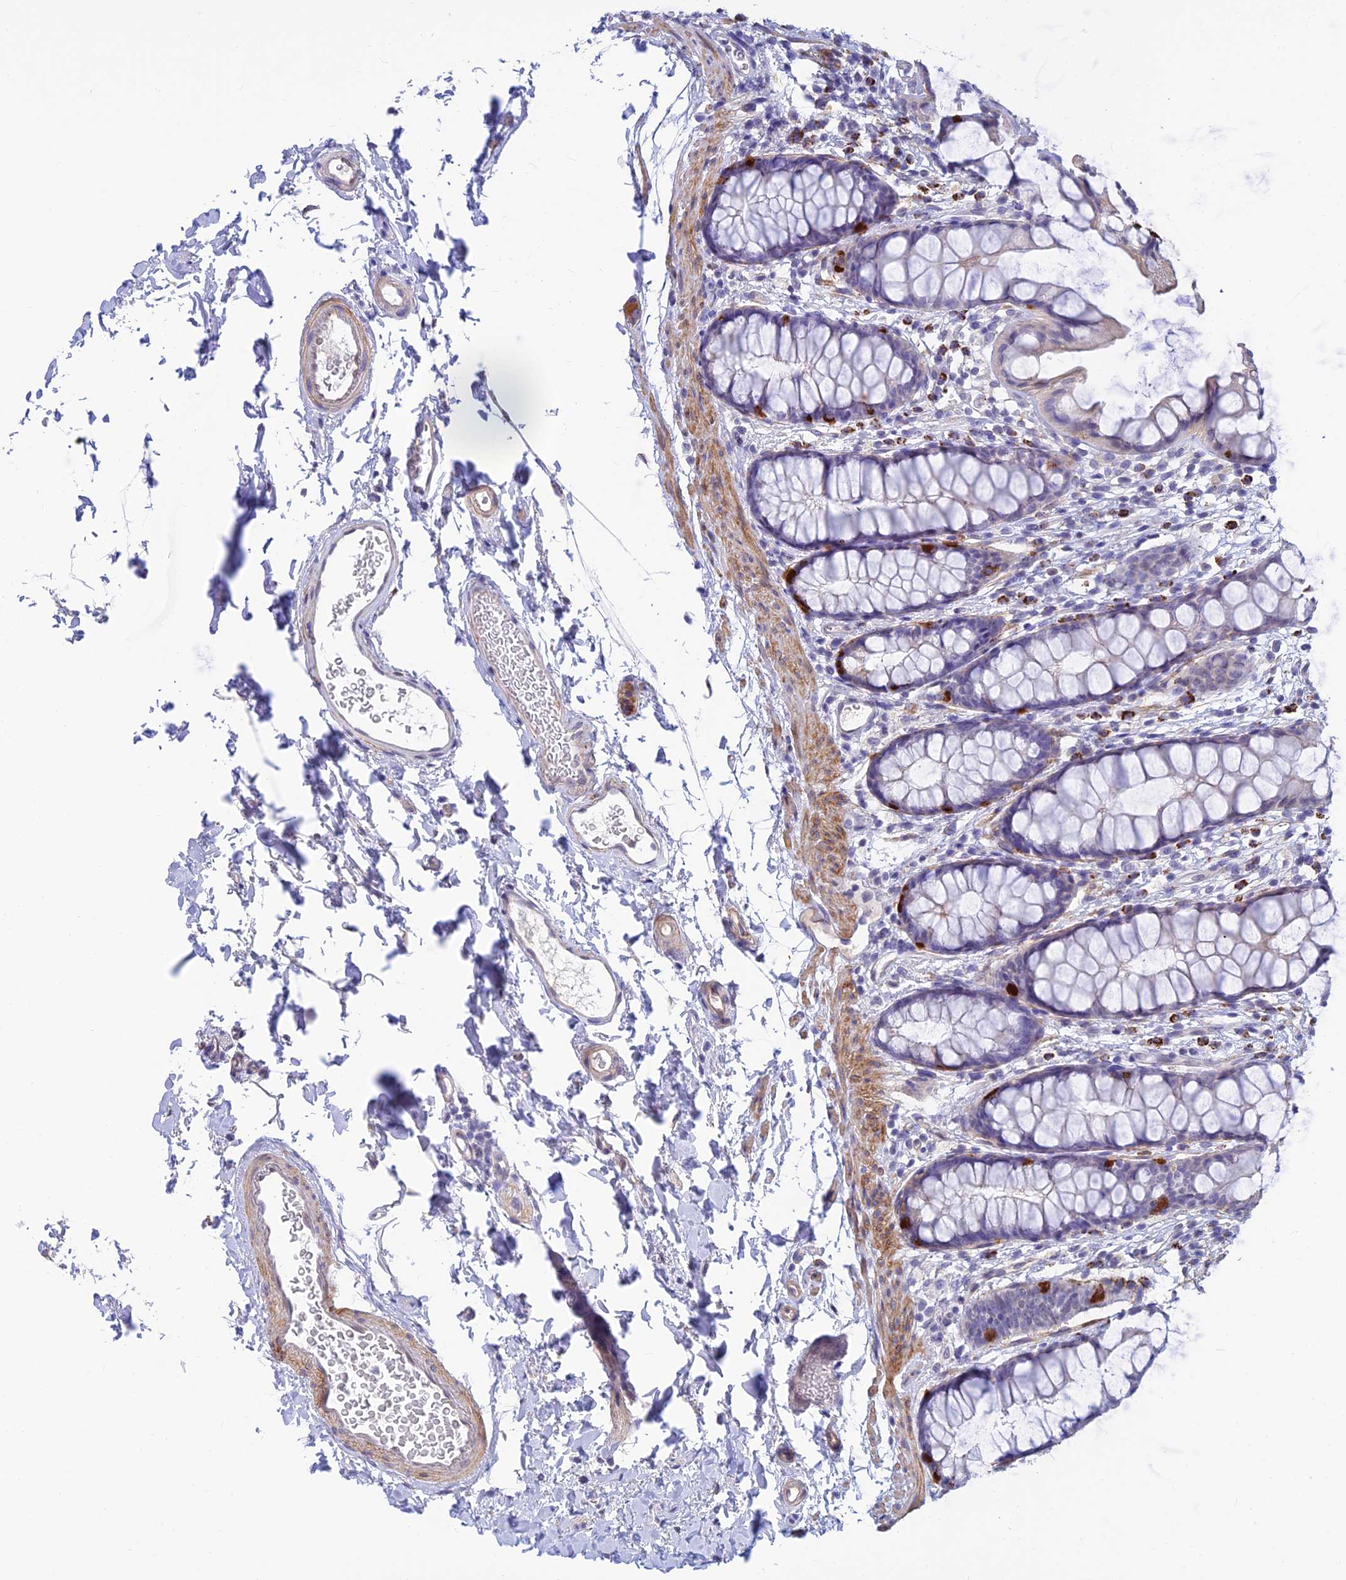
{"staining": {"intensity": "strong", "quantity": "<25%", "location": "cytoplasmic/membranous"}, "tissue": "rectum", "cell_type": "Glandular cells", "image_type": "normal", "snomed": [{"axis": "morphology", "description": "Normal tissue, NOS"}, {"axis": "topography", "description": "Rectum"}], "caption": "An IHC micrograph of normal tissue is shown. Protein staining in brown highlights strong cytoplasmic/membranous positivity in rectum within glandular cells. (Stains: DAB in brown, nuclei in blue, Microscopy: brightfield microscopy at high magnification).", "gene": "ALDH1L2", "patient": {"sex": "female", "age": 65}}